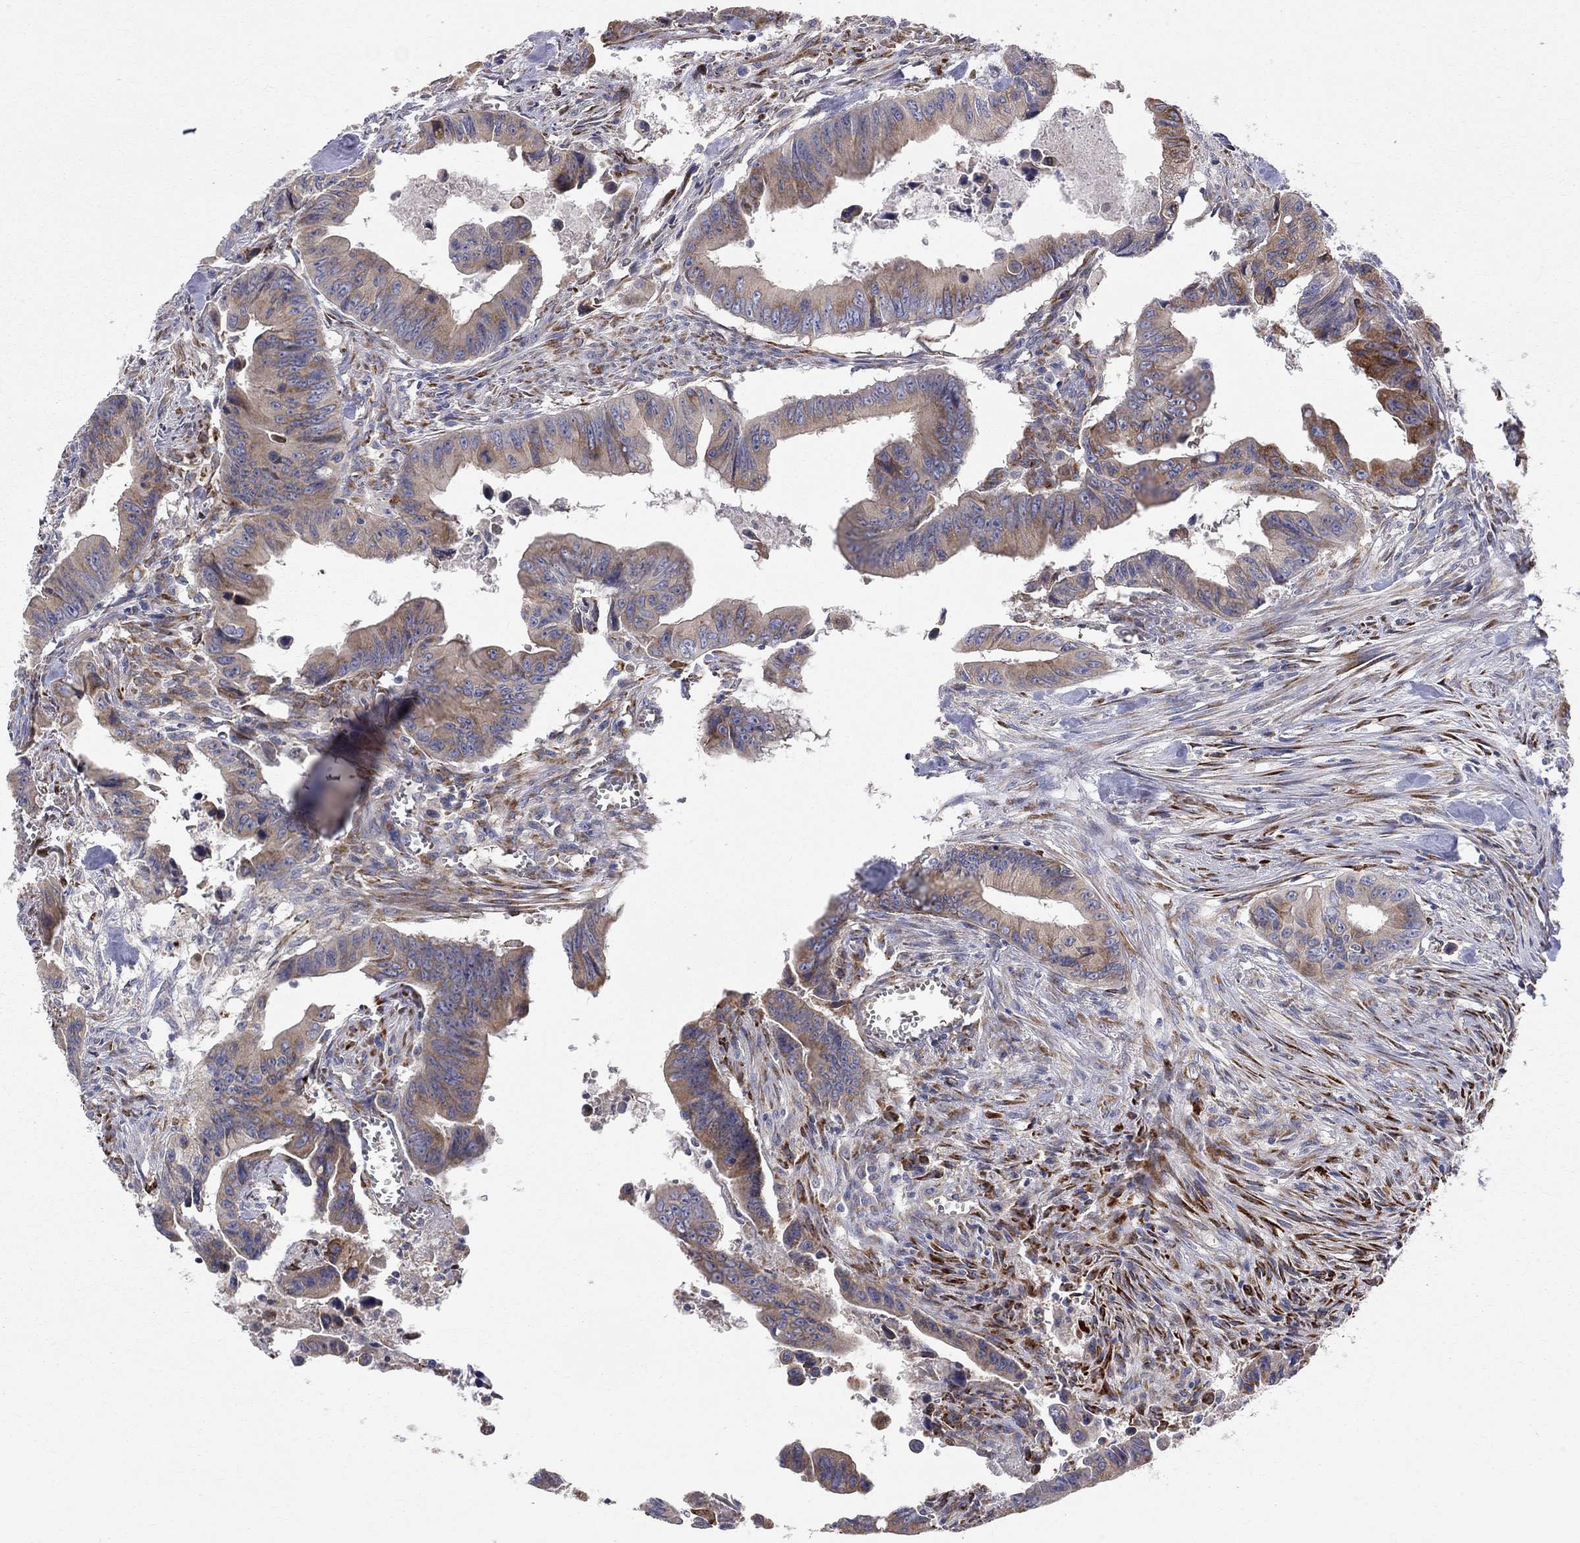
{"staining": {"intensity": "moderate", "quantity": "25%-75%", "location": "cytoplasmic/membranous"}, "tissue": "colorectal cancer", "cell_type": "Tumor cells", "image_type": "cancer", "snomed": [{"axis": "morphology", "description": "Adenocarcinoma, NOS"}, {"axis": "topography", "description": "Colon"}], "caption": "Brown immunohistochemical staining in human adenocarcinoma (colorectal) demonstrates moderate cytoplasmic/membranous staining in approximately 25%-75% of tumor cells.", "gene": "CASTOR1", "patient": {"sex": "female", "age": 87}}